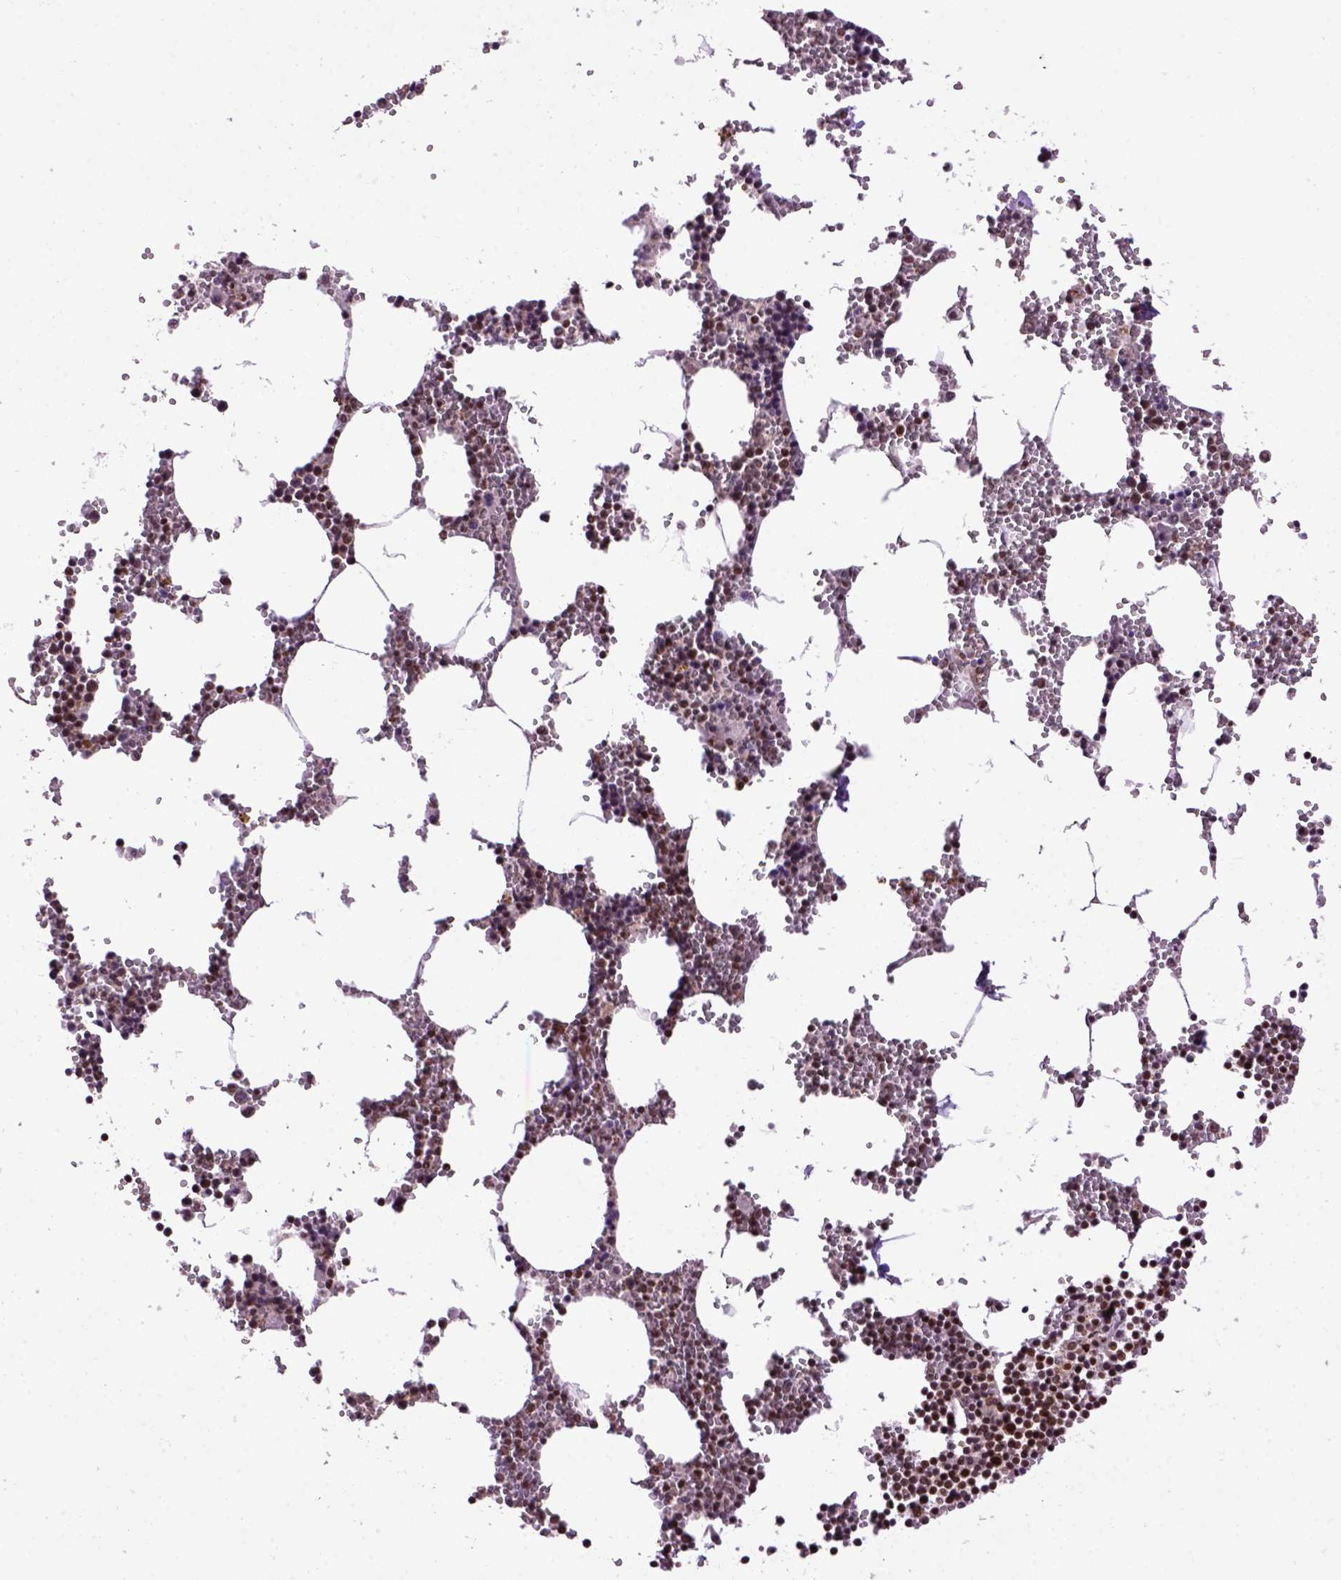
{"staining": {"intensity": "strong", "quantity": ">75%", "location": "nuclear"}, "tissue": "bone marrow", "cell_type": "Hematopoietic cells", "image_type": "normal", "snomed": [{"axis": "morphology", "description": "Normal tissue, NOS"}, {"axis": "topography", "description": "Bone marrow"}], "caption": "IHC histopathology image of unremarkable bone marrow stained for a protein (brown), which shows high levels of strong nuclear staining in about >75% of hematopoietic cells.", "gene": "CELF1", "patient": {"sex": "male", "age": 54}}